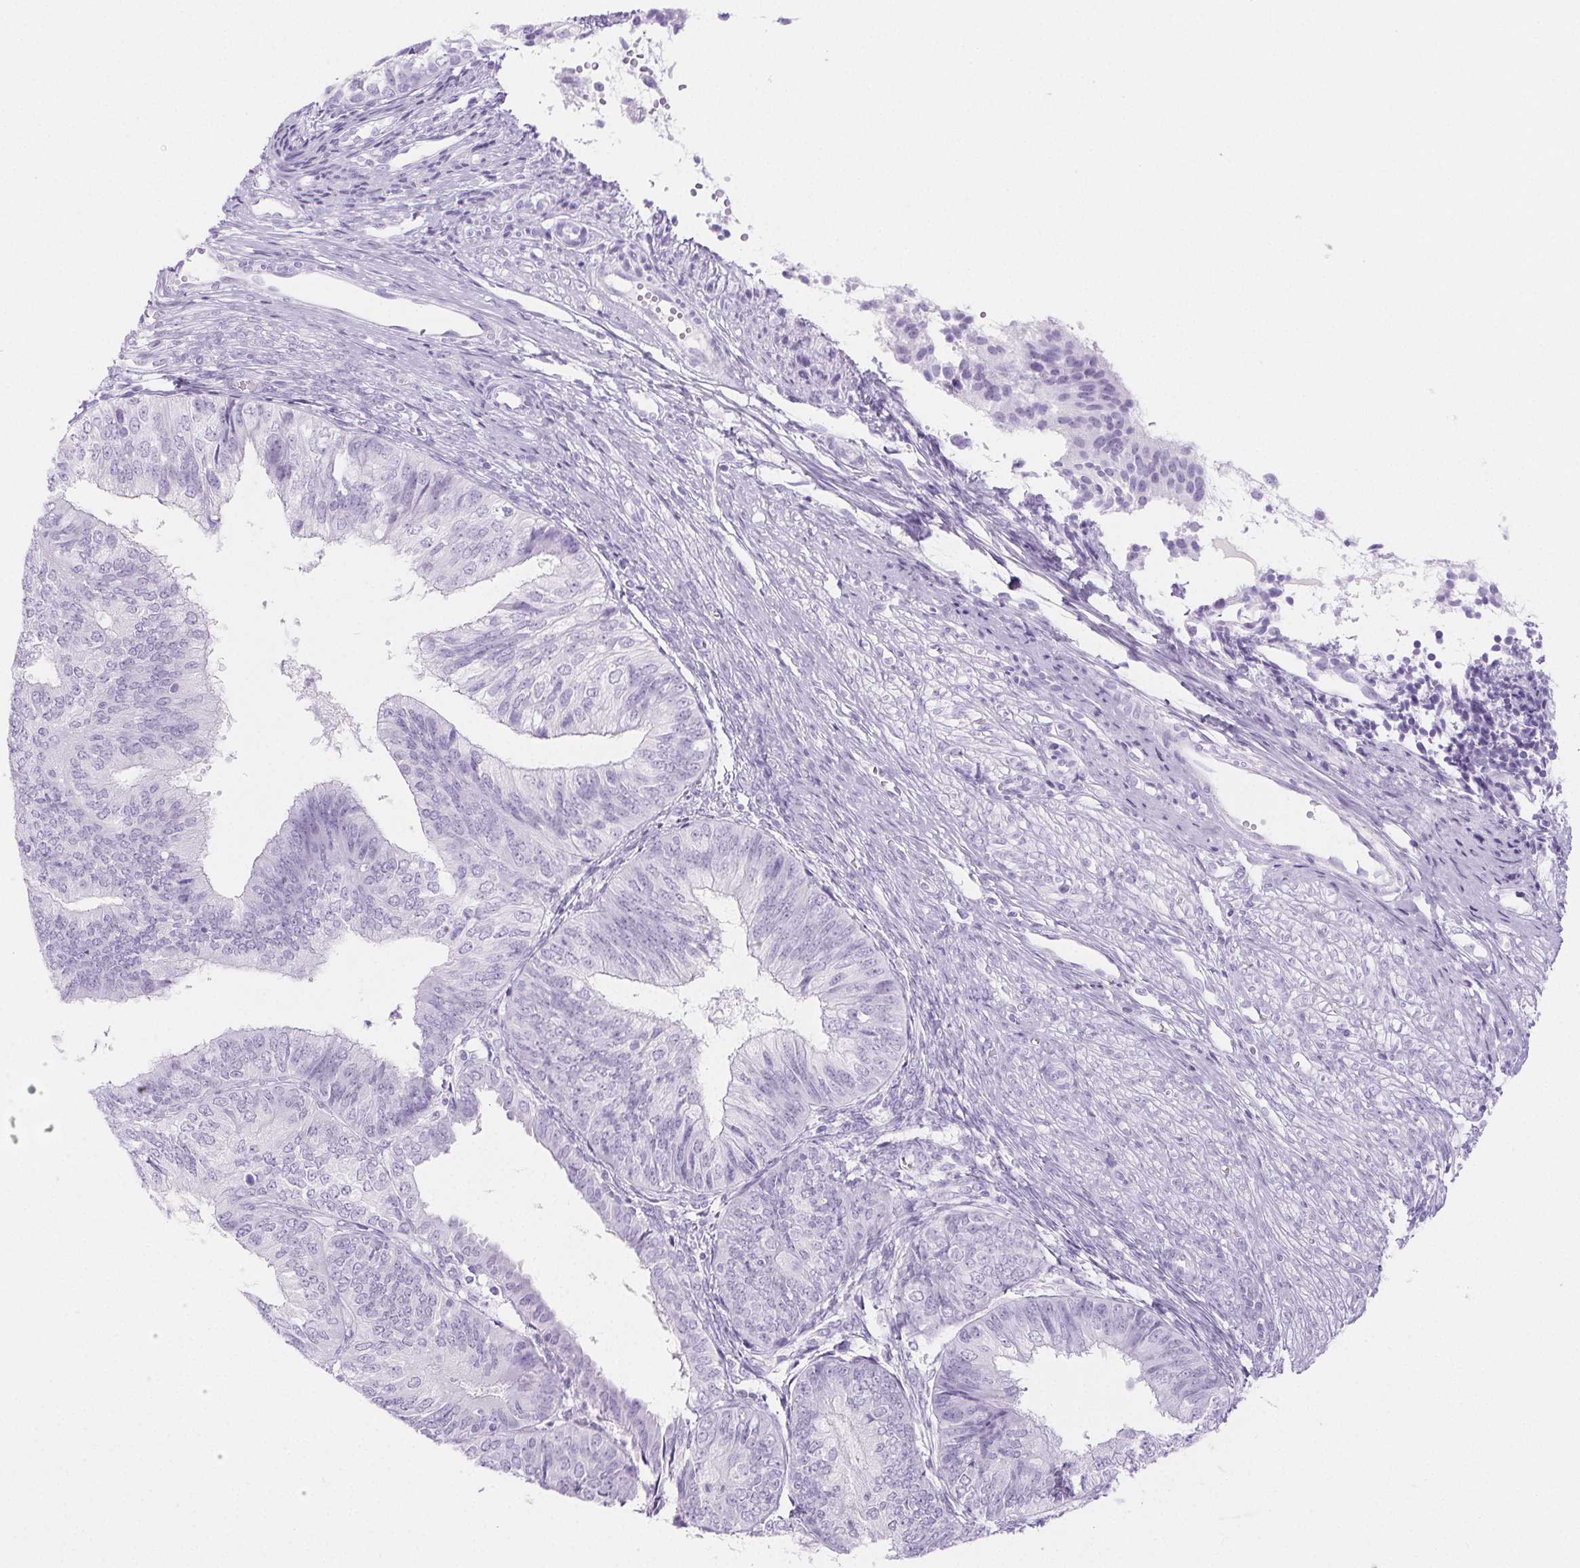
{"staining": {"intensity": "negative", "quantity": "none", "location": "none"}, "tissue": "endometrial cancer", "cell_type": "Tumor cells", "image_type": "cancer", "snomed": [{"axis": "morphology", "description": "Adenocarcinoma, NOS"}, {"axis": "topography", "description": "Endometrium"}], "caption": "This is an immunohistochemistry image of endometrial adenocarcinoma. There is no positivity in tumor cells.", "gene": "SPRR3", "patient": {"sex": "female", "age": 58}}